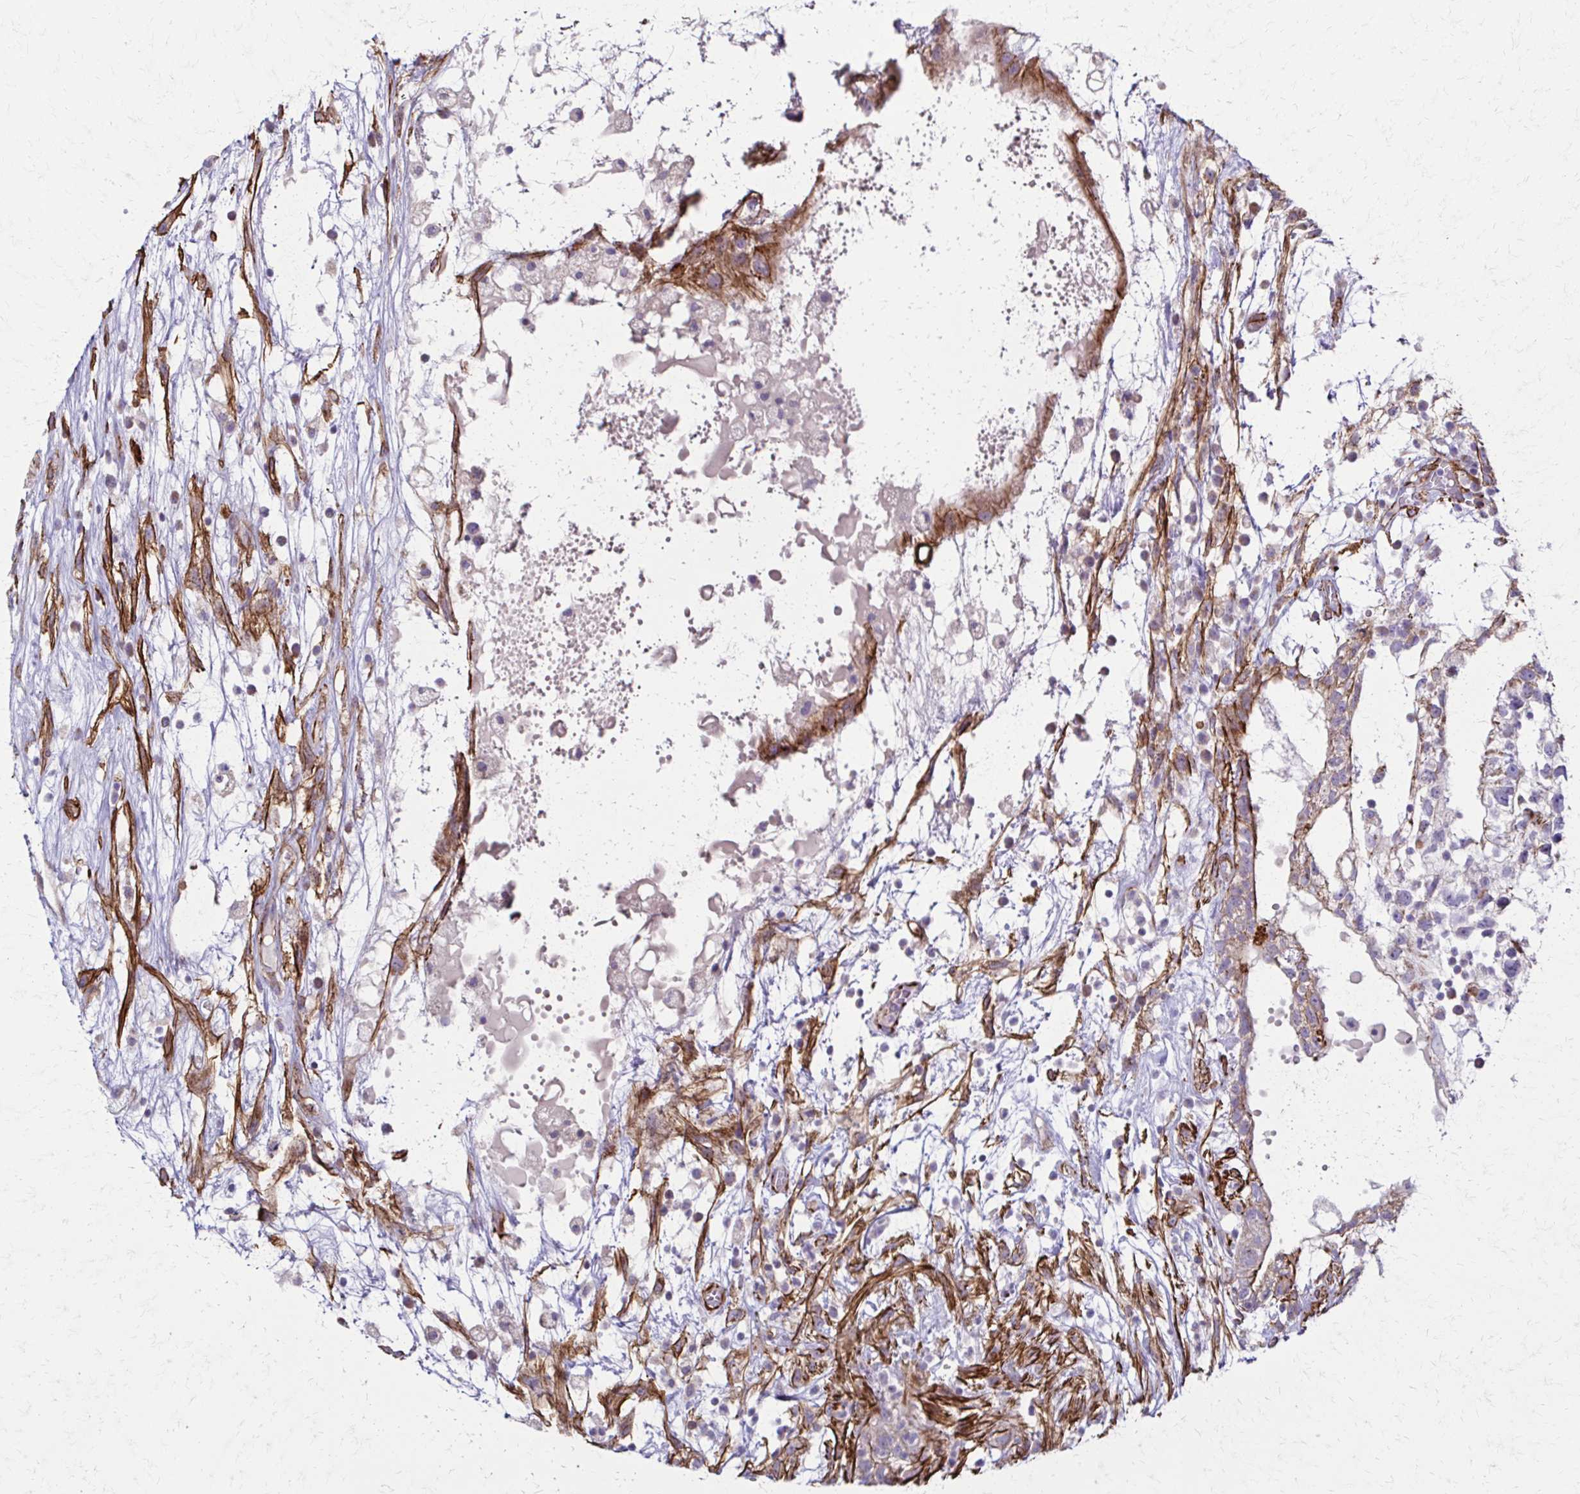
{"staining": {"intensity": "weak", "quantity": ">75%", "location": "cytoplasmic/membranous"}, "tissue": "testis cancer", "cell_type": "Tumor cells", "image_type": "cancer", "snomed": [{"axis": "morphology", "description": "Normal tissue, NOS"}, {"axis": "morphology", "description": "Carcinoma, Embryonal, NOS"}, {"axis": "topography", "description": "Testis"}], "caption": "Immunohistochemistry (DAB (3,3'-diaminobenzidine)) staining of human testis cancer (embryonal carcinoma) reveals weak cytoplasmic/membranous protein positivity in about >75% of tumor cells.", "gene": "TIMMDC1", "patient": {"sex": "male", "age": 32}}